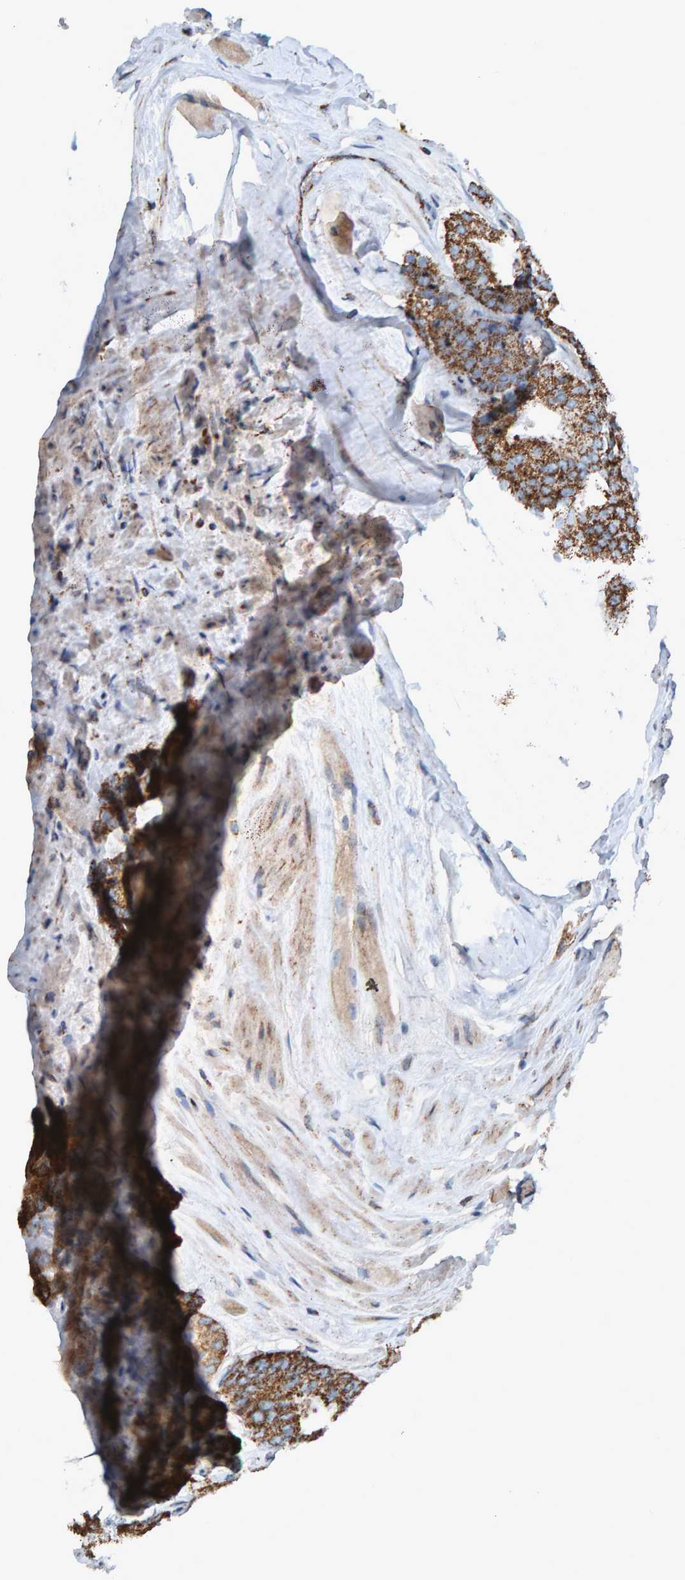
{"staining": {"intensity": "strong", "quantity": ">75%", "location": "cytoplasmic/membranous"}, "tissue": "prostate cancer", "cell_type": "Tumor cells", "image_type": "cancer", "snomed": [{"axis": "morphology", "description": "Adenocarcinoma, Low grade"}, {"axis": "topography", "description": "Prostate"}], "caption": "IHC image of neoplastic tissue: human prostate cancer stained using immunohistochemistry (IHC) displays high levels of strong protein expression localized specifically in the cytoplasmic/membranous of tumor cells, appearing as a cytoplasmic/membranous brown color.", "gene": "ZNF48", "patient": {"sex": "male", "age": 69}}